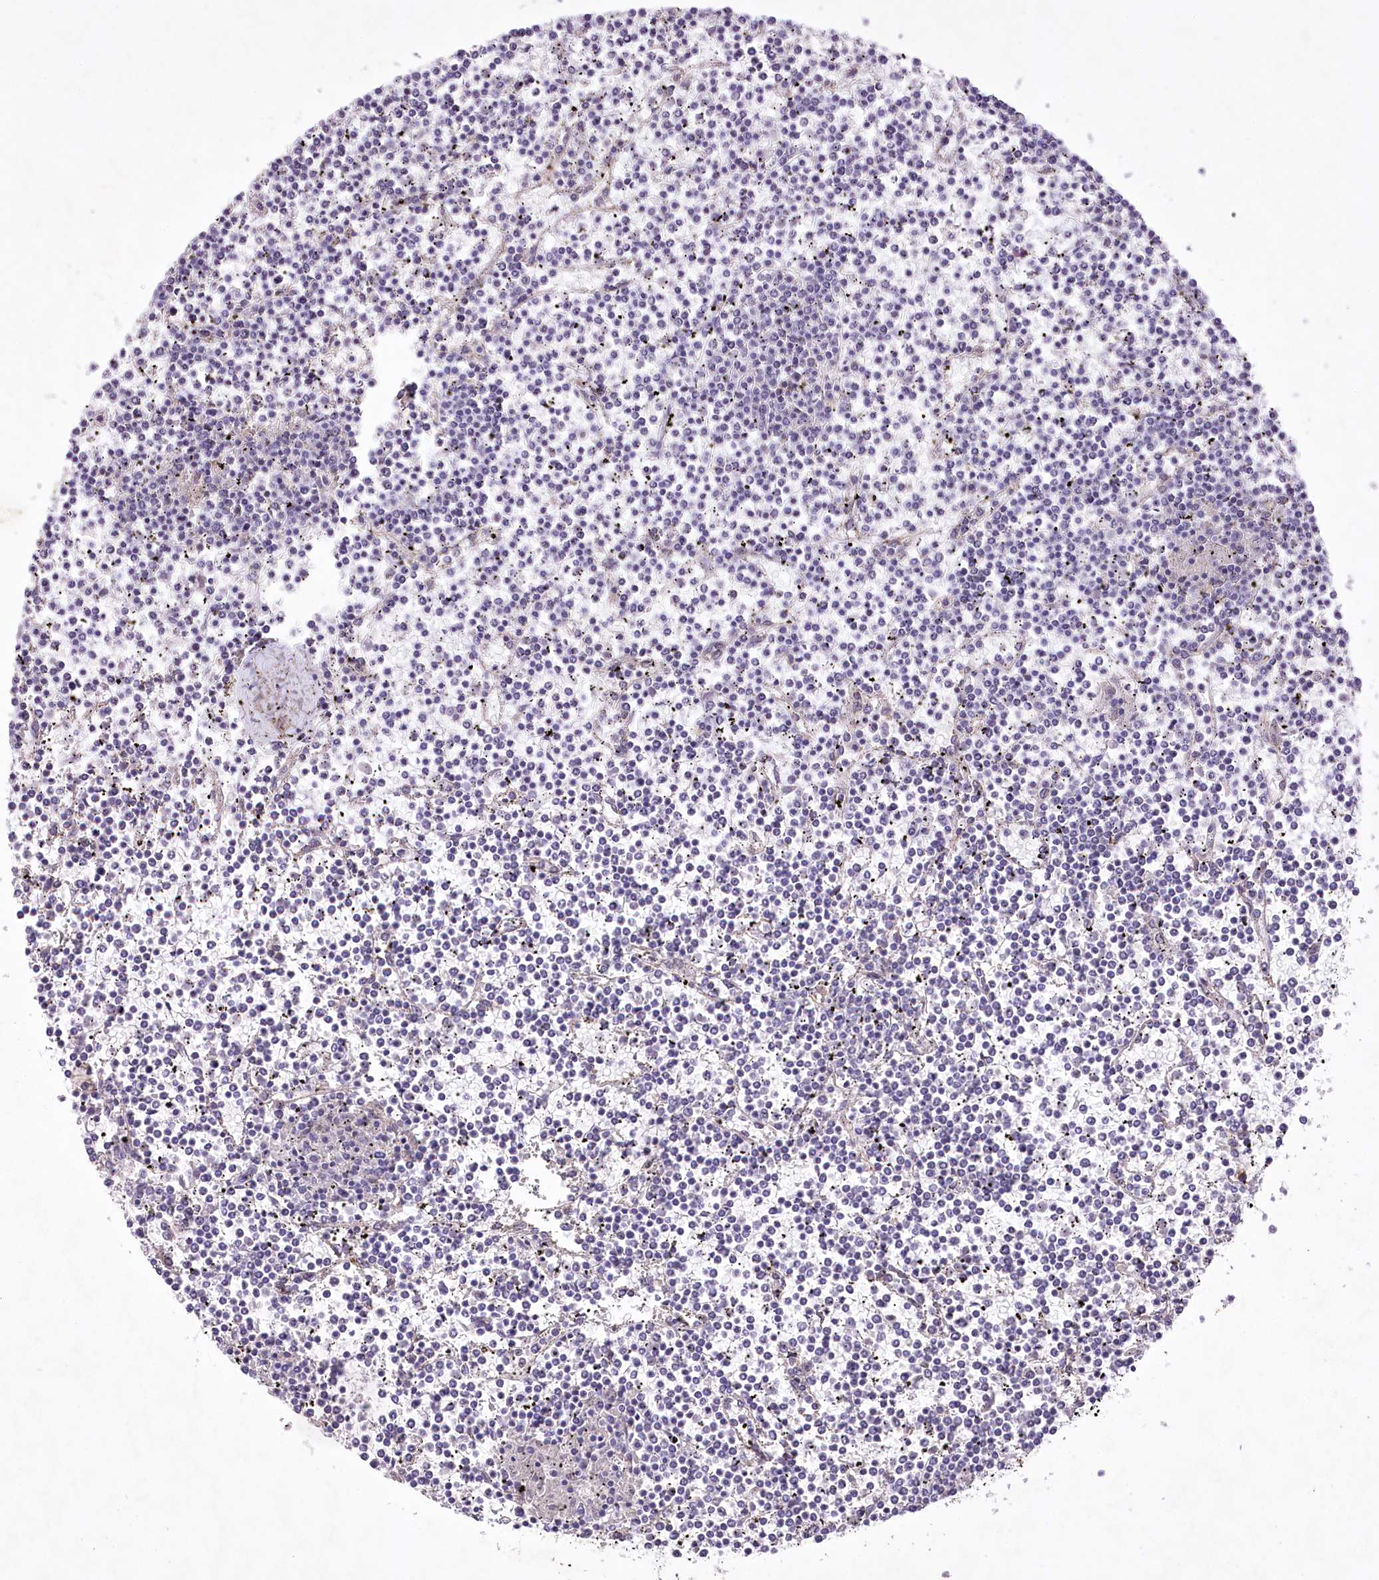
{"staining": {"intensity": "negative", "quantity": "none", "location": "none"}, "tissue": "lymphoma", "cell_type": "Tumor cells", "image_type": "cancer", "snomed": [{"axis": "morphology", "description": "Malignant lymphoma, non-Hodgkin's type, Low grade"}, {"axis": "topography", "description": "Spleen"}], "caption": "A histopathology image of human low-grade malignant lymphoma, non-Hodgkin's type is negative for staining in tumor cells.", "gene": "ENPP1", "patient": {"sex": "female", "age": 19}}